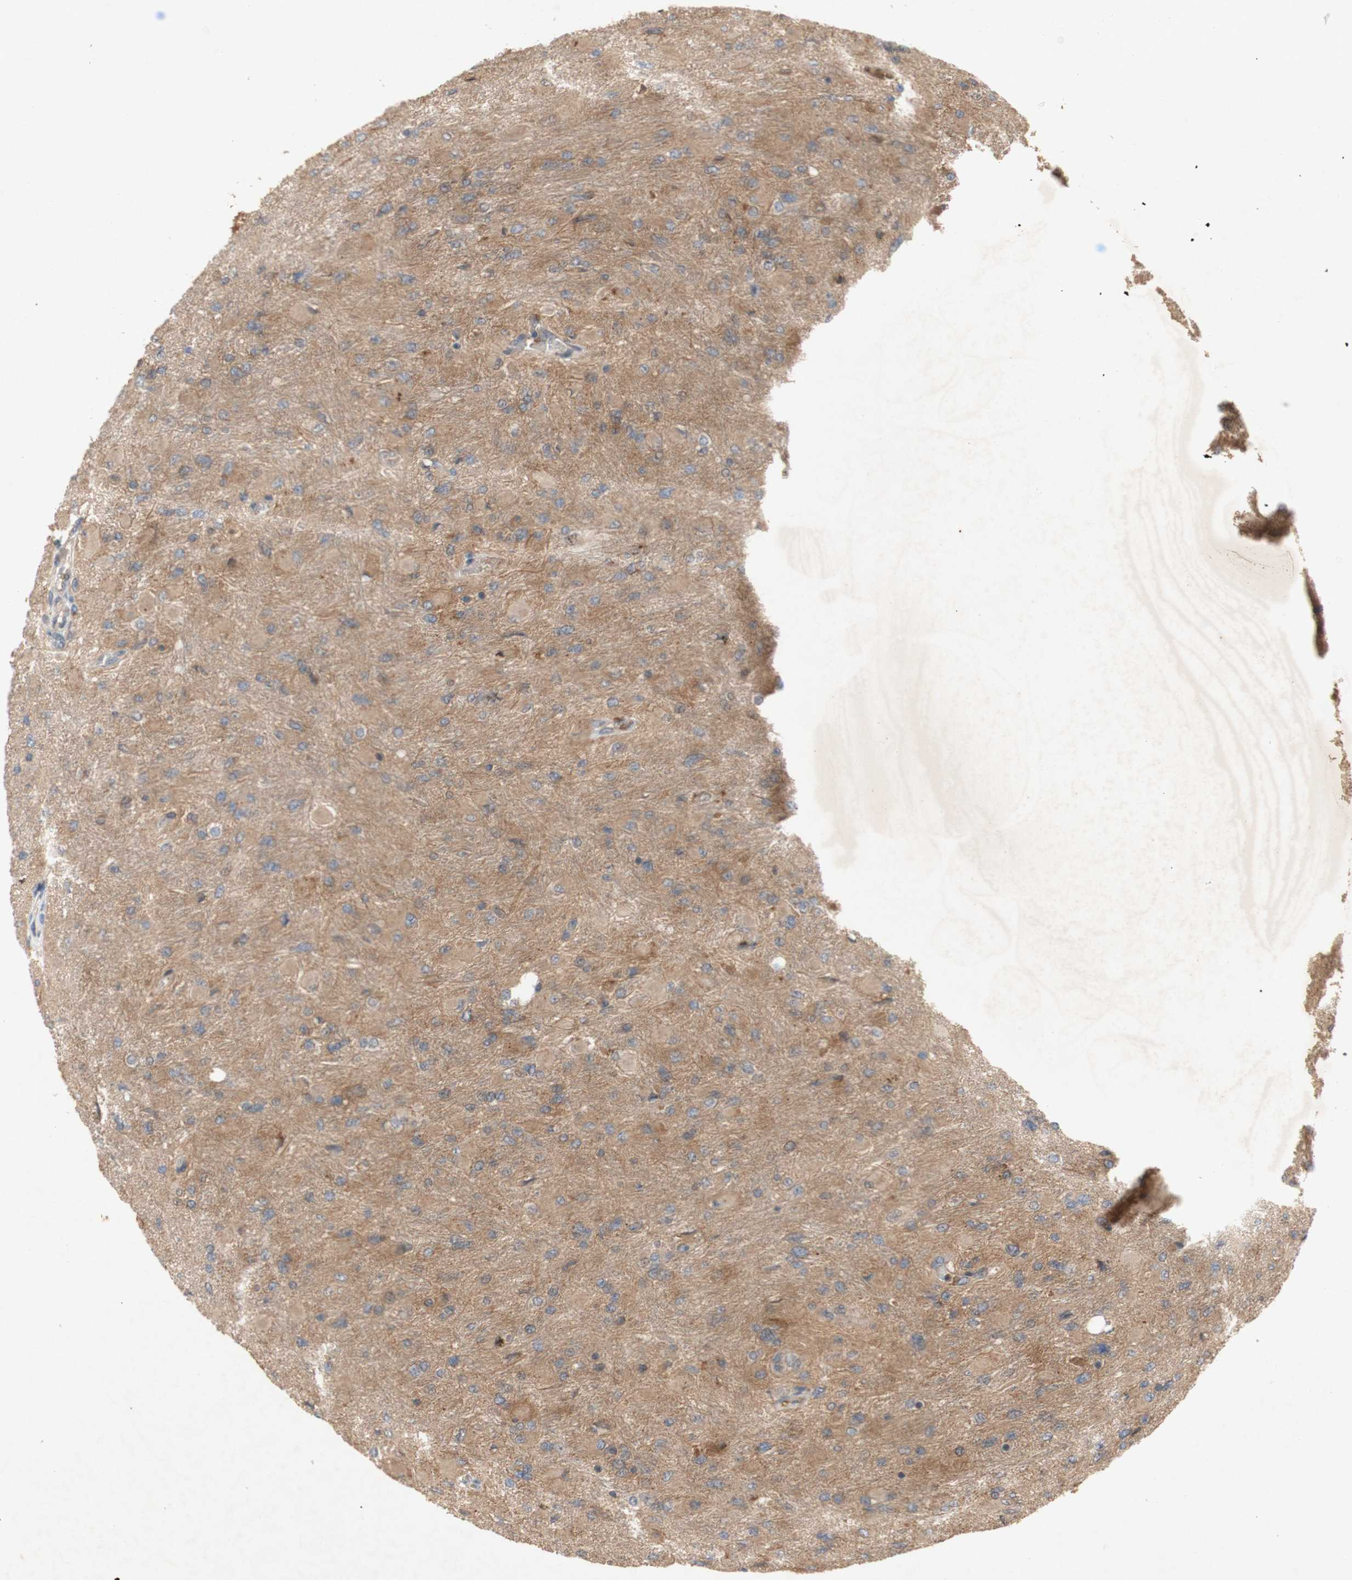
{"staining": {"intensity": "moderate", "quantity": ">75%", "location": "cytoplasmic/membranous"}, "tissue": "glioma", "cell_type": "Tumor cells", "image_type": "cancer", "snomed": [{"axis": "morphology", "description": "Glioma, malignant, High grade"}, {"axis": "topography", "description": "Cerebral cortex"}], "caption": "Immunohistochemical staining of malignant high-grade glioma displays medium levels of moderate cytoplasmic/membranous protein staining in approximately >75% of tumor cells. The staining was performed using DAB to visualize the protein expression in brown, while the nuclei were stained in blue with hematoxylin (Magnification: 20x).", "gene": "PKN1", "patient": {"sex": "female", "age": 36}}